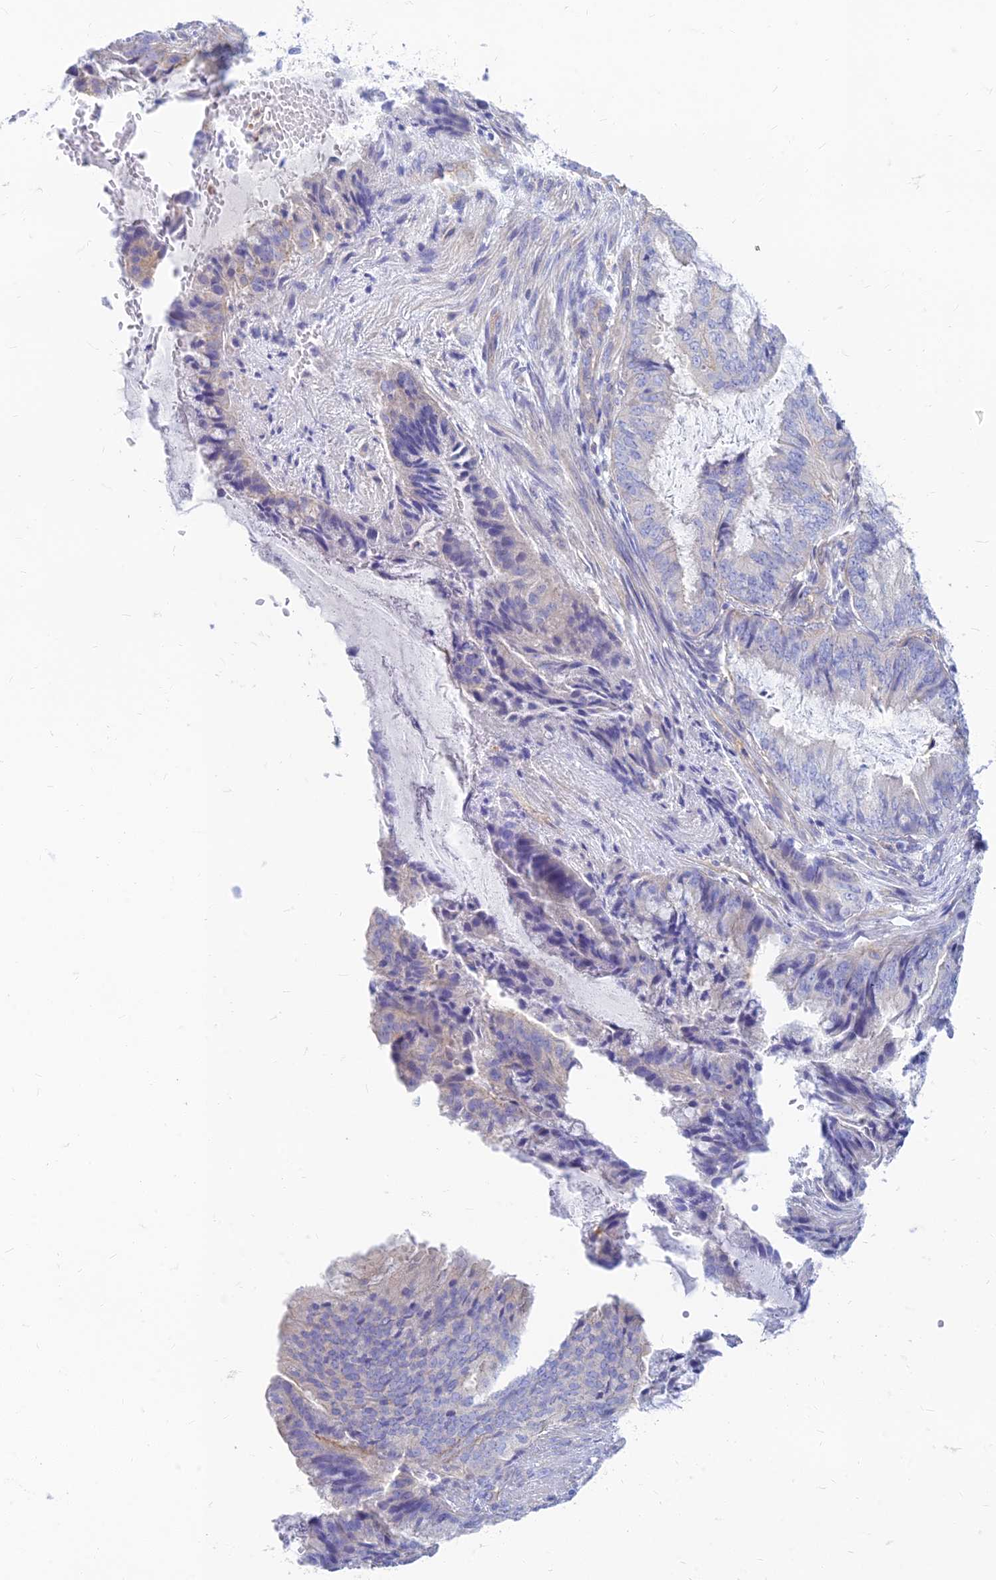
{"staining": {"intensity": "negative", "quantity": "none", "location": "none"}, "tissue": "endometrial cancer", "cell_type": "Tumor cells", "image_type": "cancer", "snomed": [{"axis": "morphology", "description": "Adenocarcinoma, NOS"}, {"axis": "topography", "description": "Endometrium"}], "caption": "Tumor cells show no significant positivity in endometrial cancer.", "gene": "STRN4", "patient": {"sex": "female", "age": 51}}